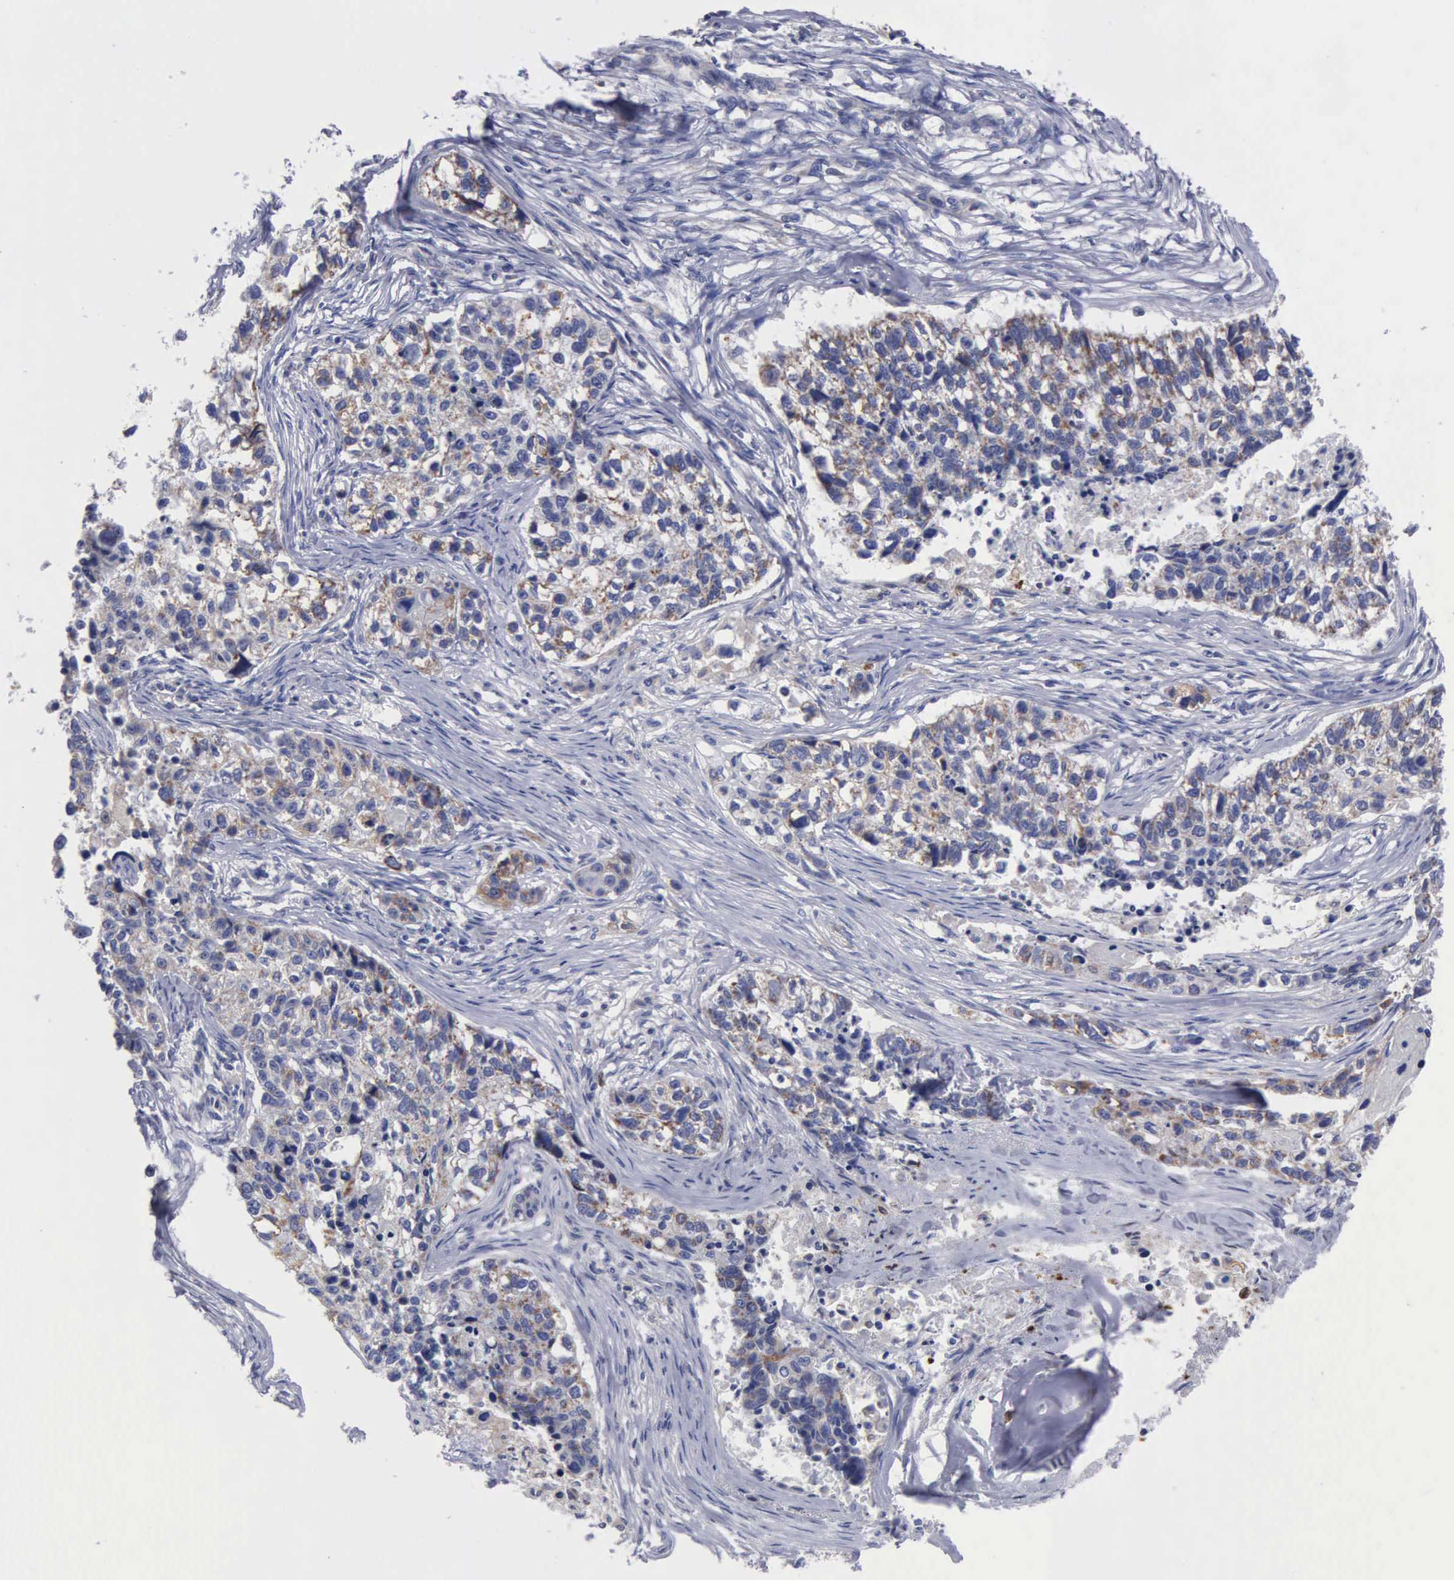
{"staining": {"intensity": "weak", "quantity": "25%-75%", "location": "cytoplasmic/membranous"}, "tissue": "lung cancer", "cell_type": "Tumor cells", "image_type": "cancer", "snomed": [{"axis": "morphology", "description": "Squamous cell carcinoma, NOS"}, {"axis": "topography", "description": "Lymph node"}, {"axis": "topography", "description": "Lung"}], "caption": "Immunohistochemical staining of lung squamous cell carcinoma demonstrates low levels of weak cytoplasmic/membranous staining in about 25%-75% of tumor cells. (Stains: DAB (3,3'-diaminobenzidine) in brown, nuclei in blue, Microscopy: brightfield microscopy at high magnification).", "gene": "PTGS2", "patient": {"sex": "male", "age": 74}}